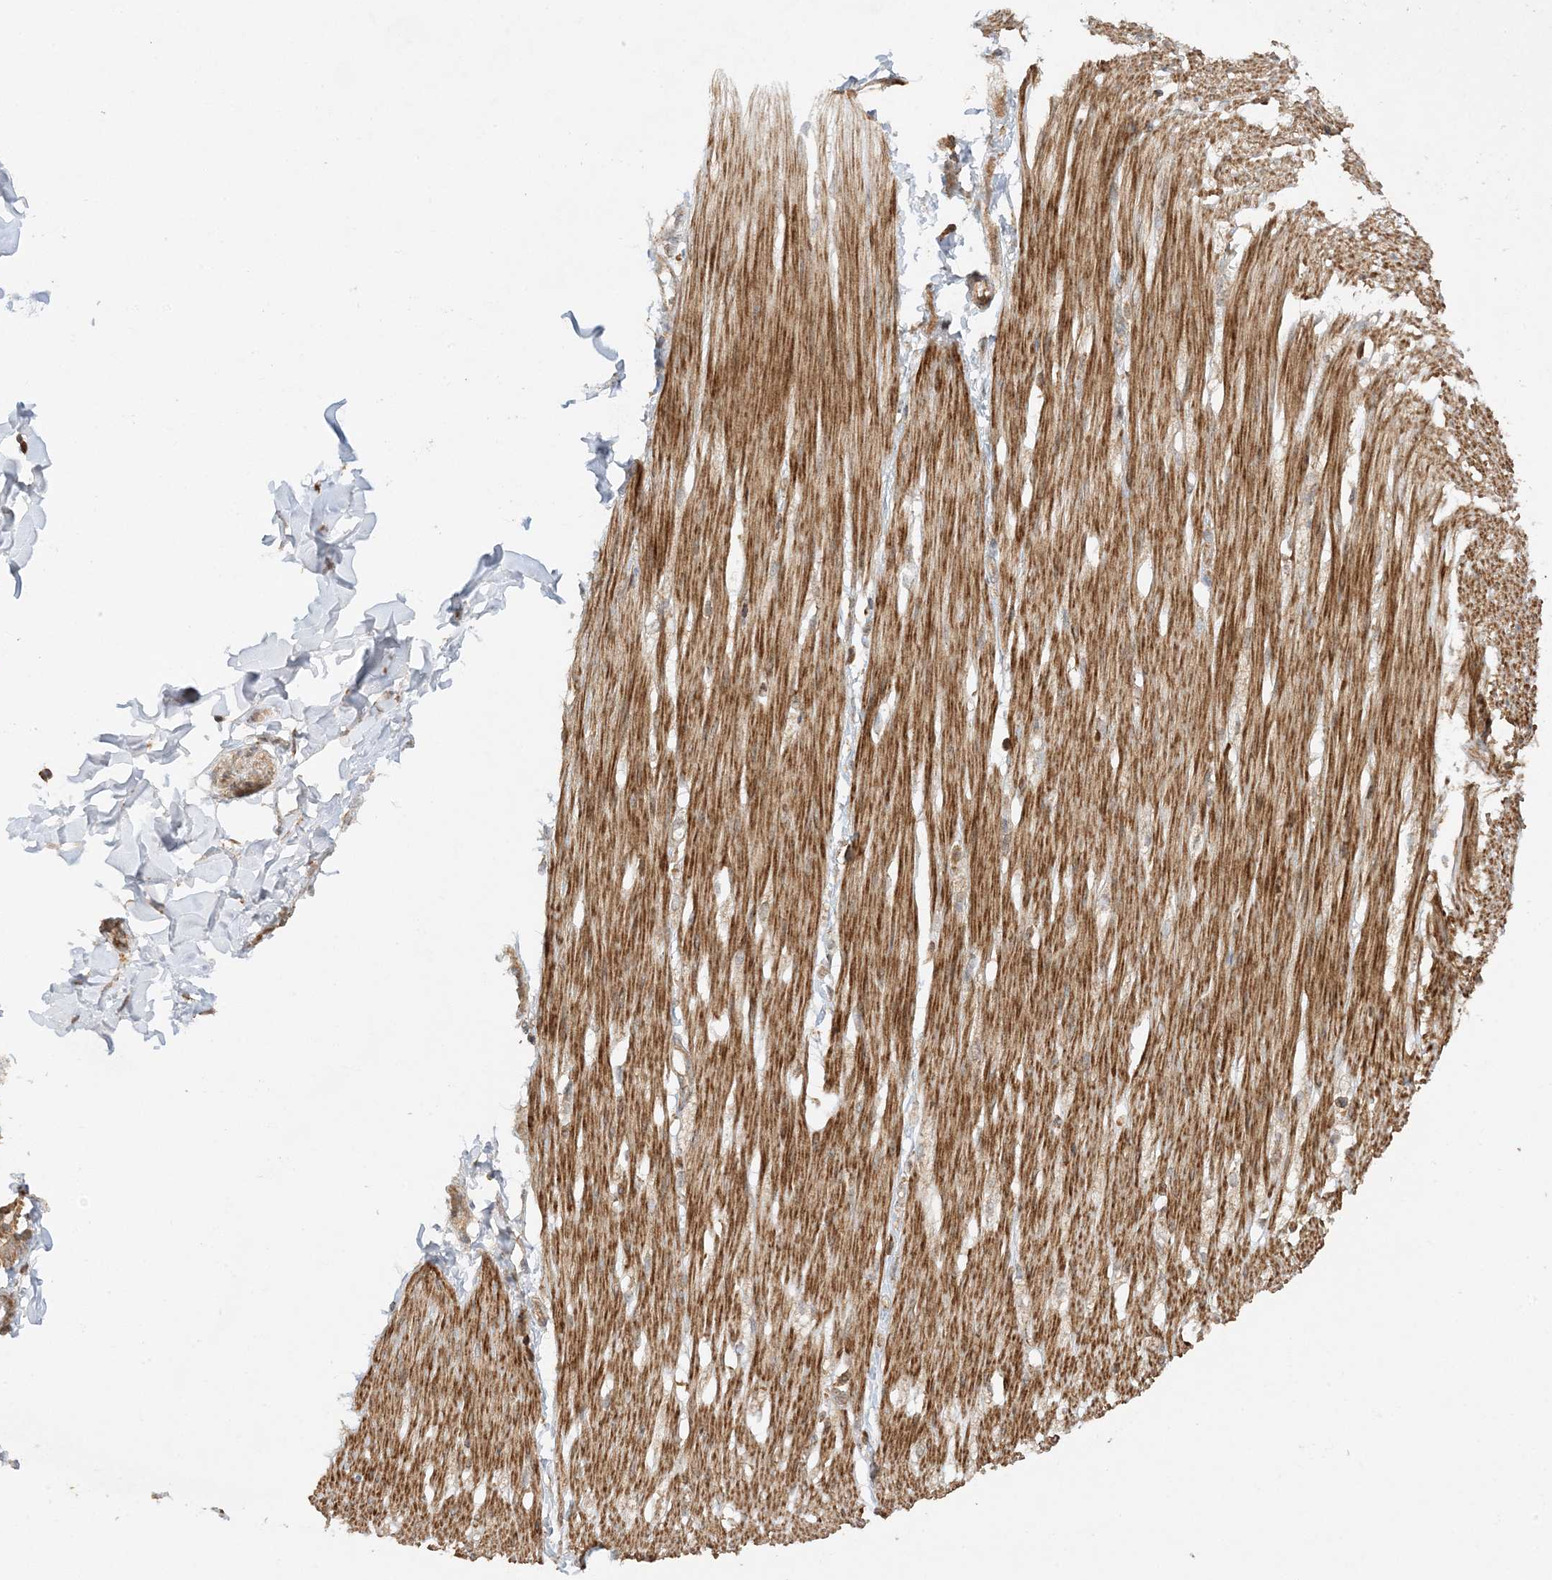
{"staining": {"intensity": "strong", "quantity": ">75%", "location": "cytoplasmic/membranous"}, "tissue": "smooth muscle", "cell_type": "Smooth muscle cells", "image_type": "normal", "snomed": [{"axis": "morphology", "description": "Normal tissue, NOS"}, {"axis": "morphology", "description": "Adenocarcinoma, NOS"}, {"axis": "topography", "description": "Colon"}, {"axis": "topography", "description": "Peripheral nerve tissue"}], "caption": "About >75% of smooth muscle cells in unremarkable smooth muscle exhibit strong cytoplasmic/membranous protein expression as visualized by brown immunohistochemical staining.", "gene": "XRN1", "patient": {"sex": "male", "age": 14}}